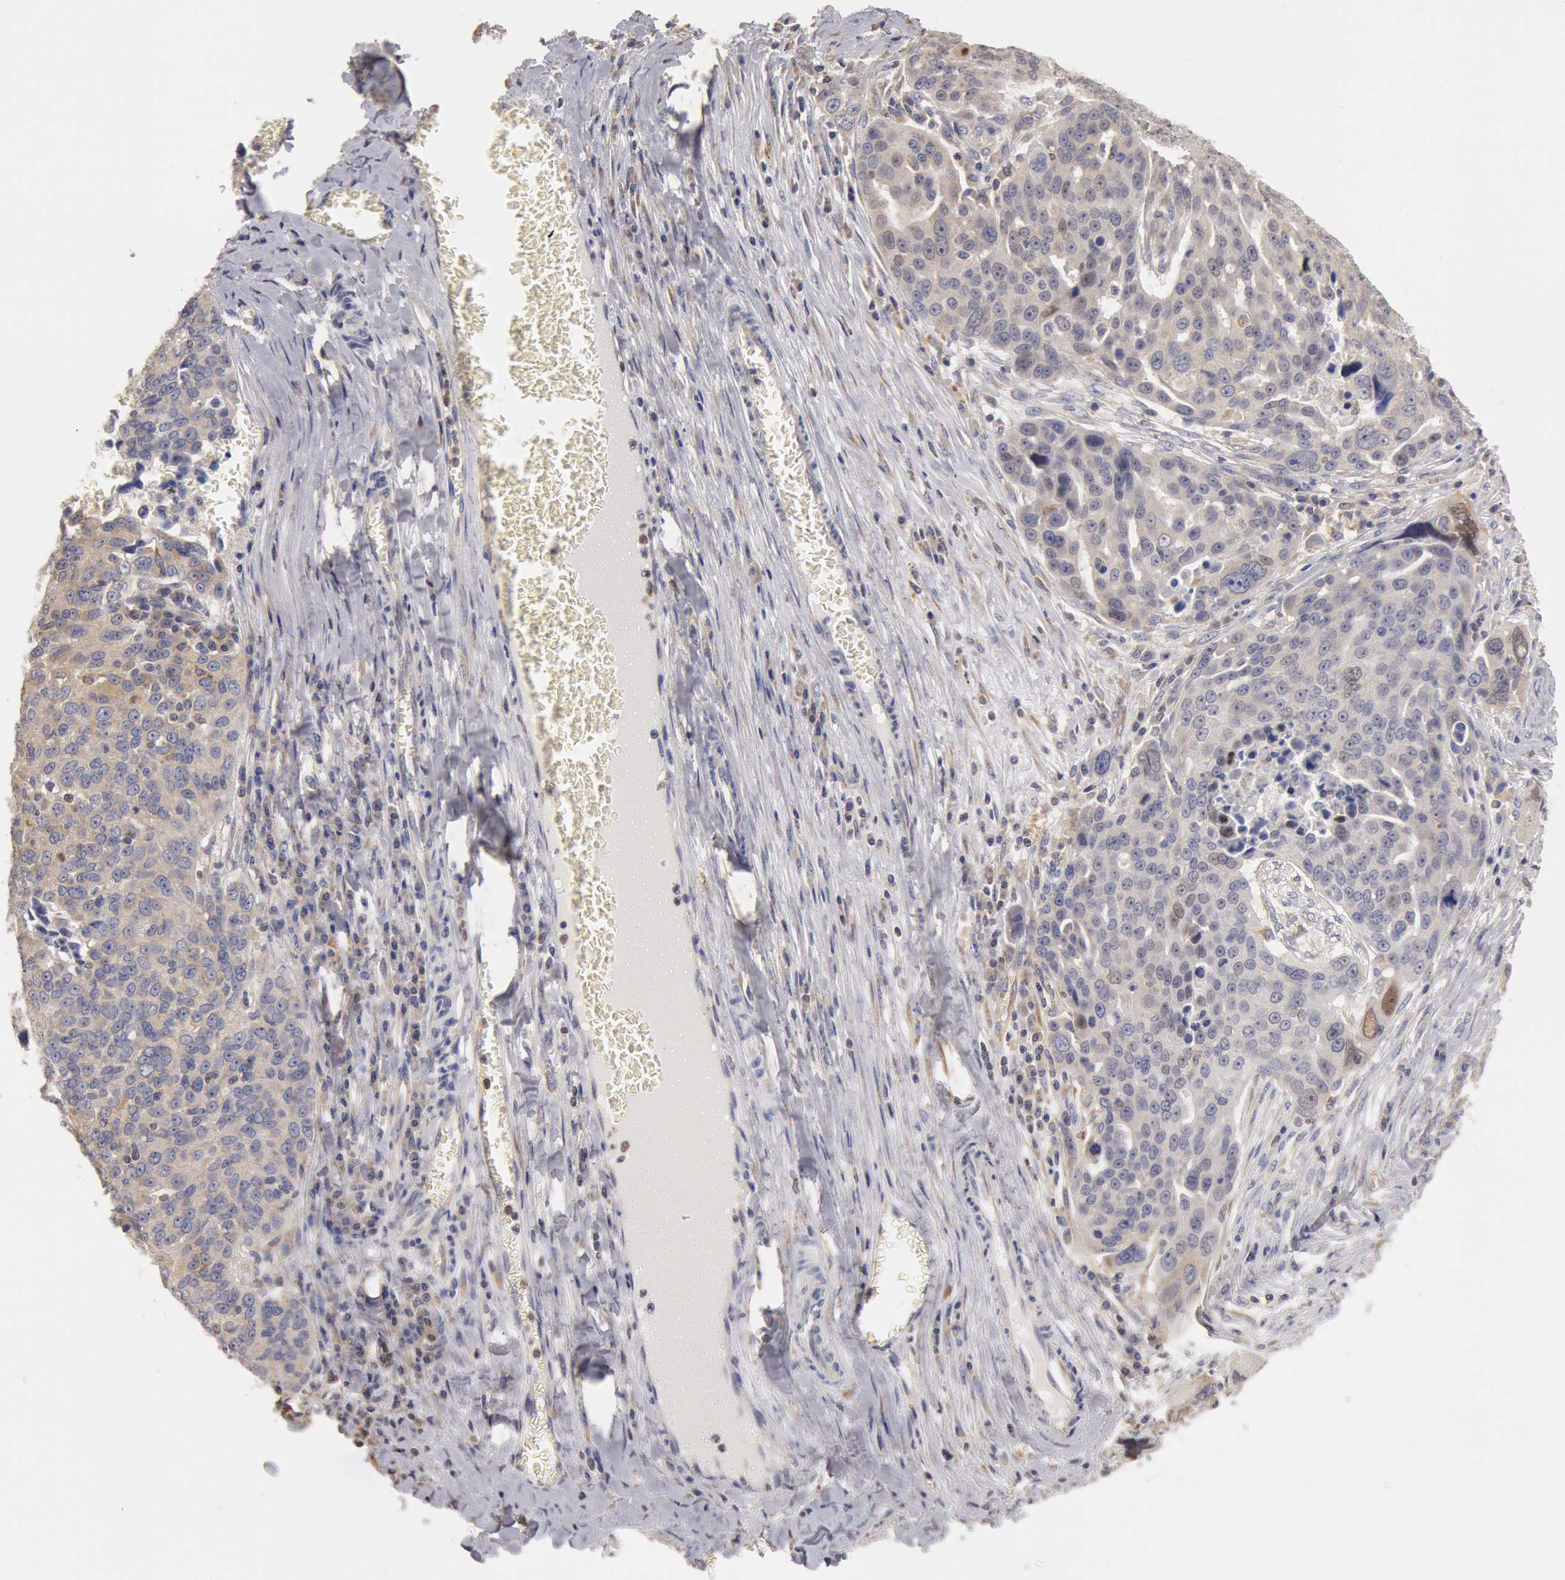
{"staining": {"intensity": "weak", "quantity": ">75%", "location": "cytoplasmic/membranous"}, "tissue": "ovarian cancer", "cell_type": "Tumor cells", "image_type": "cancer", "snomed": [{"axis": "morphology", "description": "Carcinoma, endometroid"}, {"axis": "topography", "description": "Ovary"}], "caption": "Brown immunohistochemical staining in ovarian cancer demonstrates weak cytoplasmic/membranous positivity in about >75% of tumor cells.", "gene": "OSBPL8", "patient": {"sex": "female", "age": 75}}